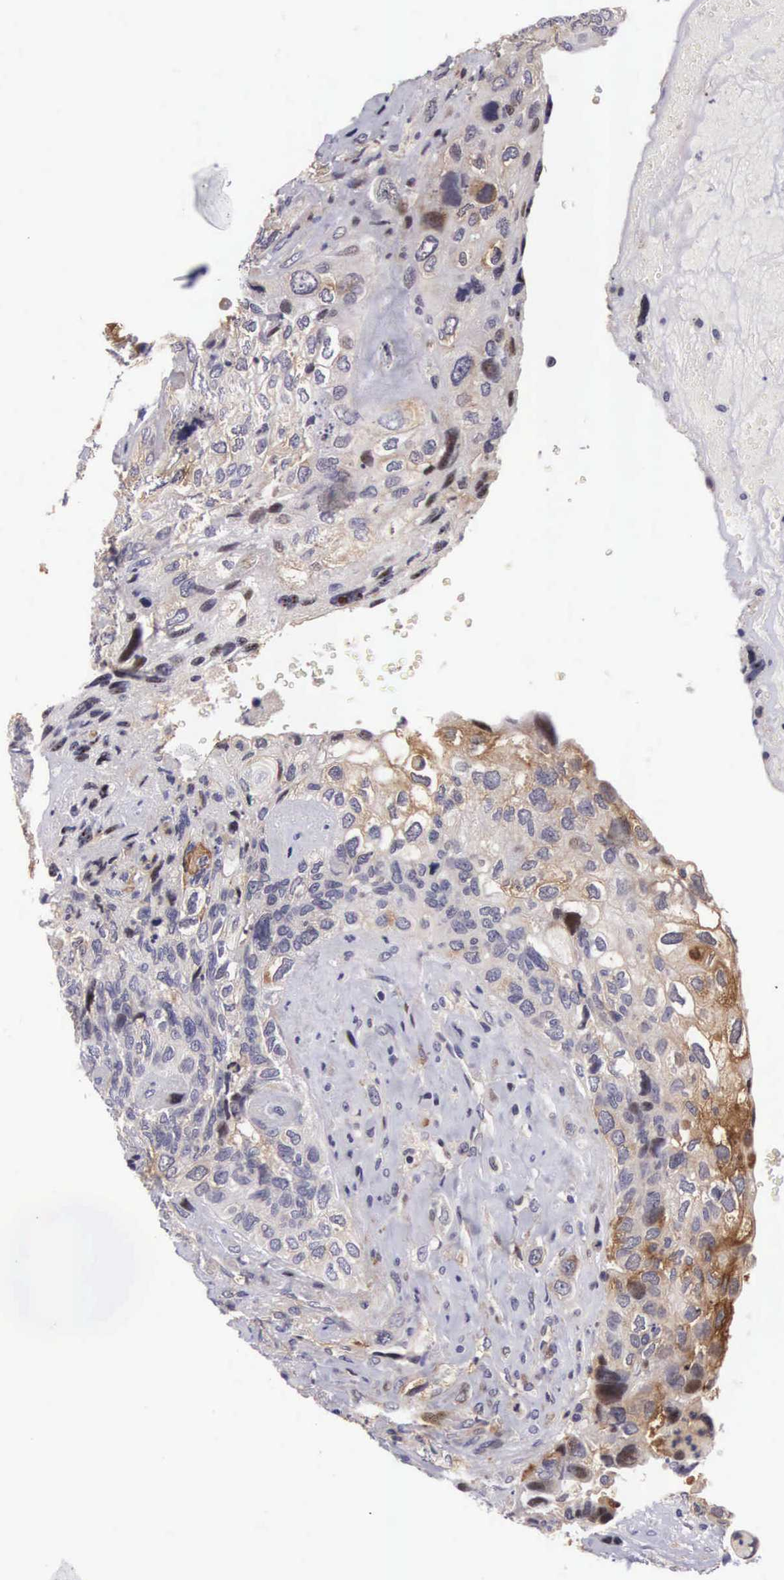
{"staining": {"intensity": "moderate", "quantity": "25%-75%", "location": "cytoplasmic/membranous"}, "tissue": "breast cancer", "cell_type": "Tumor cells", "image_type": "cancer", "snomed": [{"axis": "morphology", "description": "Neoplasm, malignant, NOS"}, {"axis": "topography", "description": "Breast"}], "caption": "Breast neoplasm (malignant) stained with a brown dye reveals moderate cytoplasmic/membranous positive positivity in about 25%-75% of tumor cells.", "gene": "EMID1", "patient": {"sex": "female", "age": 50}}